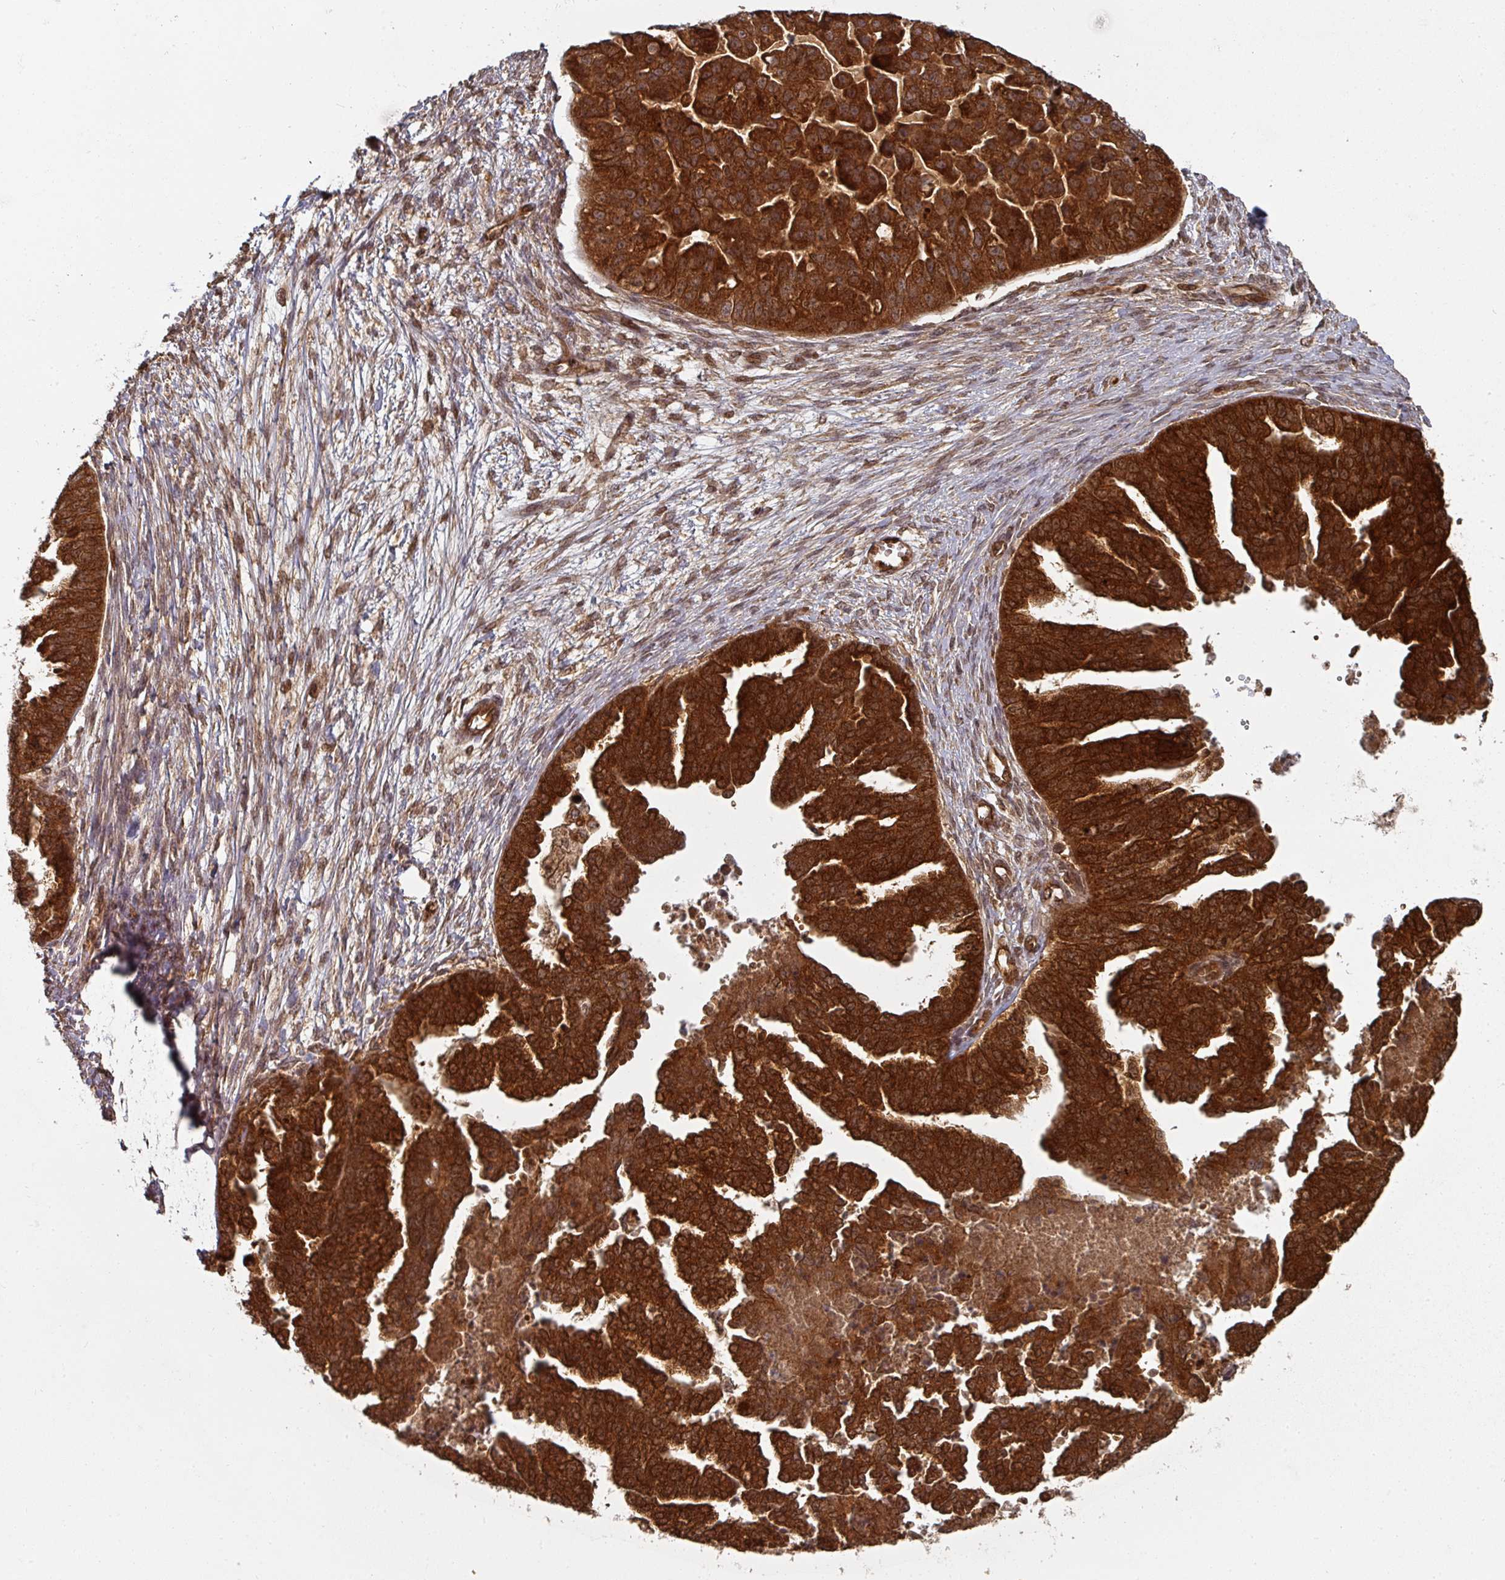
{"staining": {"intensity": "strong", "quantity": ">75%", "location": "cytoplasmic/membranous"}, "tissue": "ovarian cancer", "cell_type": "Tumor cells", "image_type": "cancer", "snomed": [{"axis": "morphology", "description": "Cystadenocarcinoma, serous, NOS"}, {"axis": "topography", "description": "Ovary"}], "caption": "Immunohistochemical staining of serous cystadenocarcinoma (ovarian) displays high levels of strong cytoplasmic/membranous staining in approximately >75% of tumor cells.", "gene": "EIF4EBP2", "patient": {"sex": "female", "age": 58}}